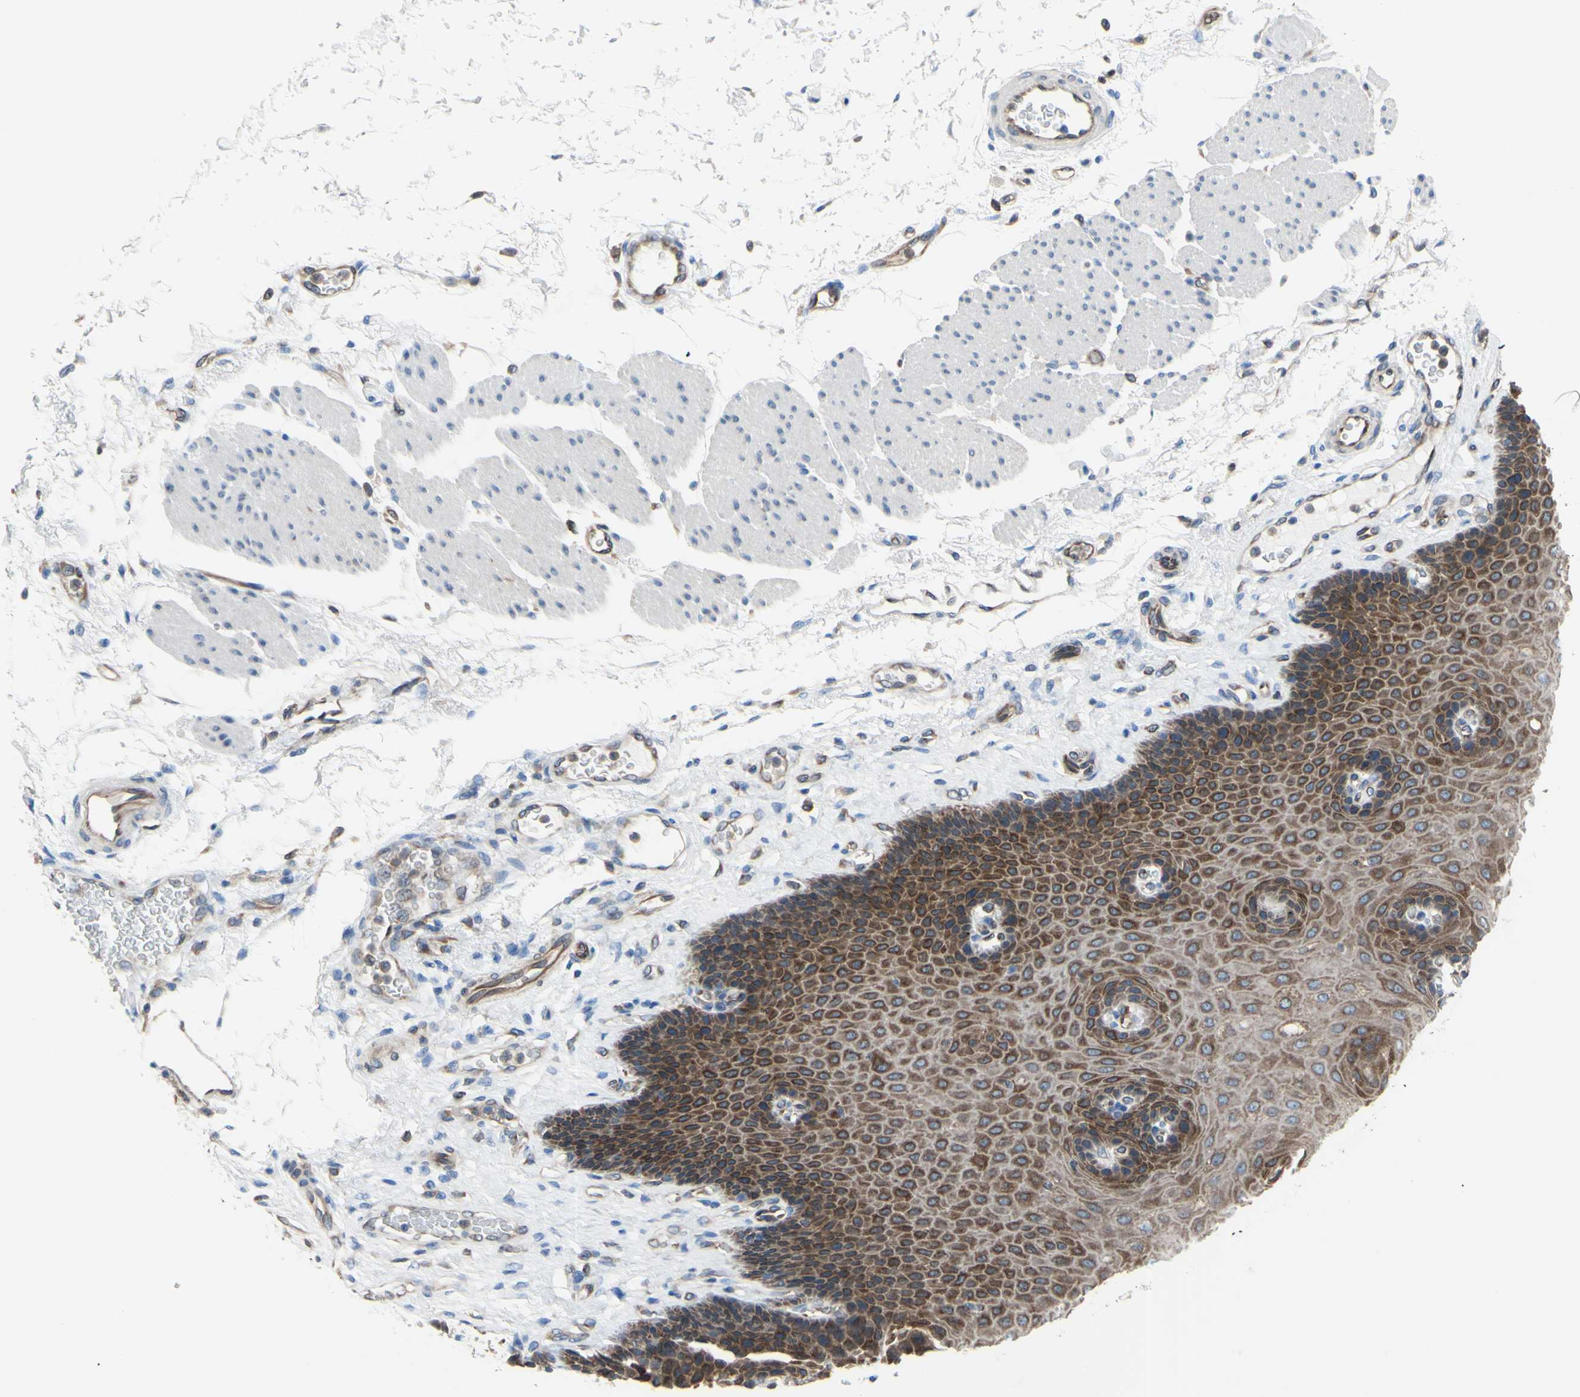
{"staining": {"intensity": "moderate", "quantity": ">75%", "location": "cytoplasmic/membranous"}, "tissue": "esophagus", "cell_type": "Squamous epithelial cells", "image_type": "normal", "snomed": [{"axis": "morphology", "description": "Normal tissue, NOS"}, {"axis": "topography", "description": "Esophagus"}], "caption": "Immunohistochemical staining of normal esophagus displays medium levels of moderate cytoplasmic/membranous staining in about >75% of squamous epithelial cells. The staining was performed using DAB (3,3'-diaminobenzidine) to visualize the protein expression in brown, while the nuclei were stained in blue with hematoxylin (Magnification: 20x).", "gene": "MGST2", "patient": {"sex": "female", "age": 72}}